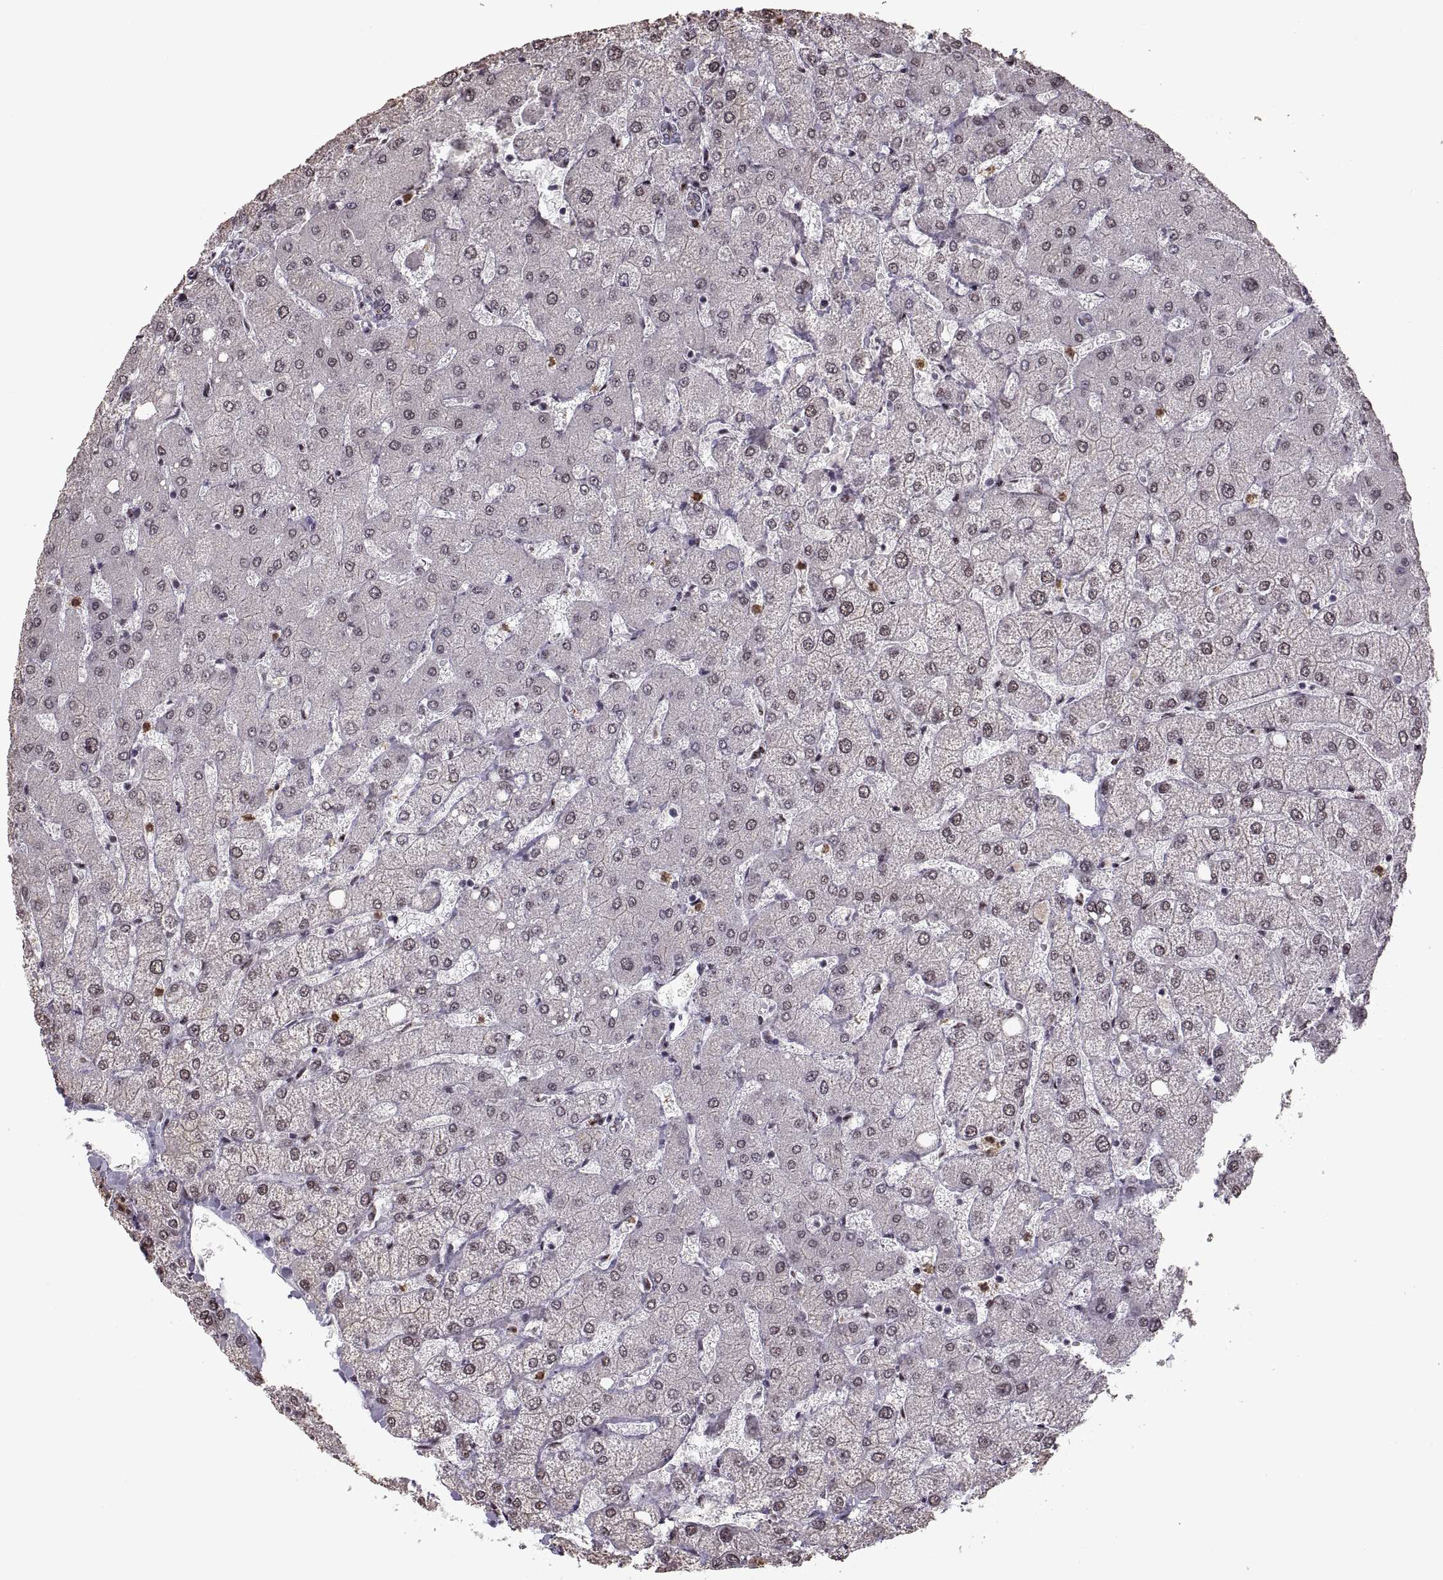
{"staining": {"intensity": "negative", "quantity": "none", "location": "none"}, "tissue": "liver", "cell_type": "Cholangiocytes", "image_type": "normal", "snomed": [{"axis": "morphology", "description": "Normal tissue, NOS"}, {"axis": "topography", "description": "Liver"}], "caption": "There is no significant expression in cholangiocytes of liver. (DAB (3,3'-diaminobenzidine) IHC visualized using brightfield microscopy, high magnification).", "gene": "PALS1", "patient": {"sex": "female", "age": 54}}